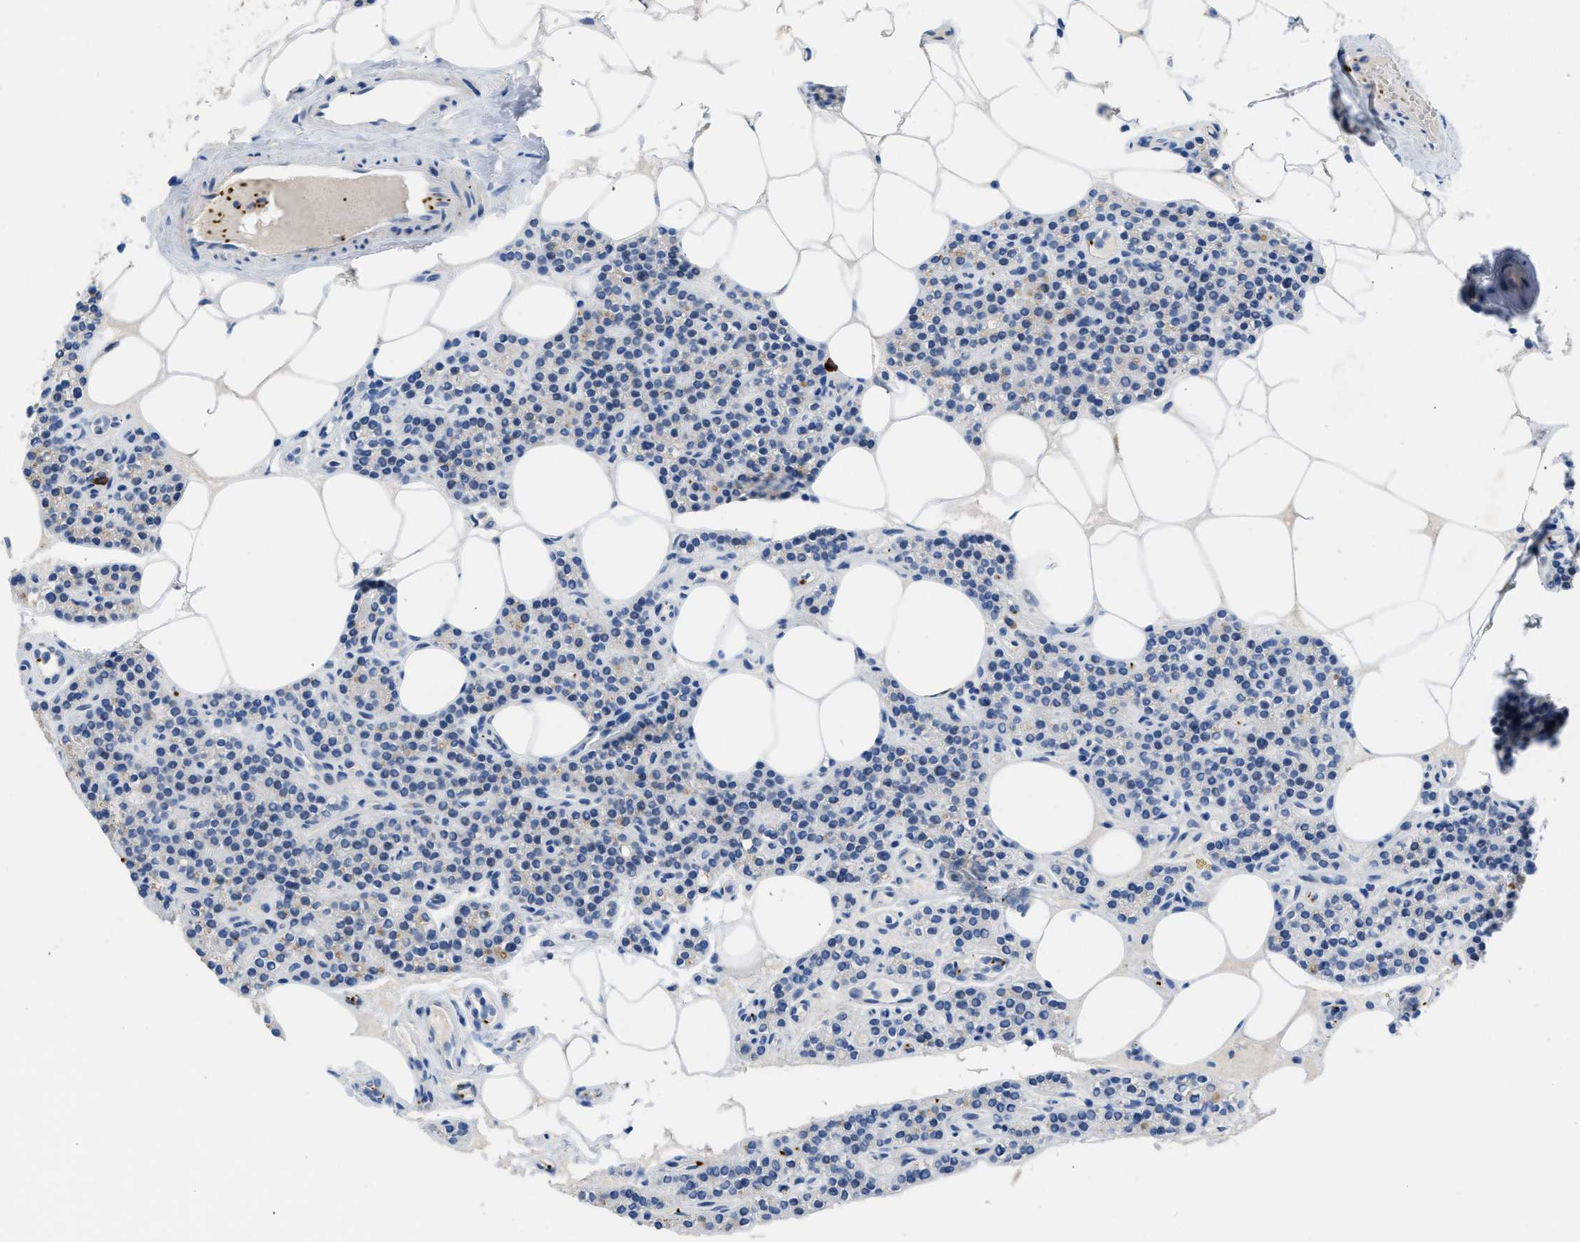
{"staining": {"intensity": "negative", "quantity": "none", "location": "none"}, "tissue": "parathyroid gland", "cell_type": "Glandular cells", "image_type": "normal", "snomed": [{"axis": "morphology", "description": "Normal tissue, NOS"}, {"axis": "morphology", "description": "Adenoma, NOS"}, {"axis": "topography", "description": "Parathyroid gland"}], "caption": "High power microscopy photomicrograph of an immunohistochemistry histopathology image of normal parathyroid gland, revealing no significant positivity in glandular cells.", "gene": "FGF18", "patient": {"sex": "female", "age": 70}}